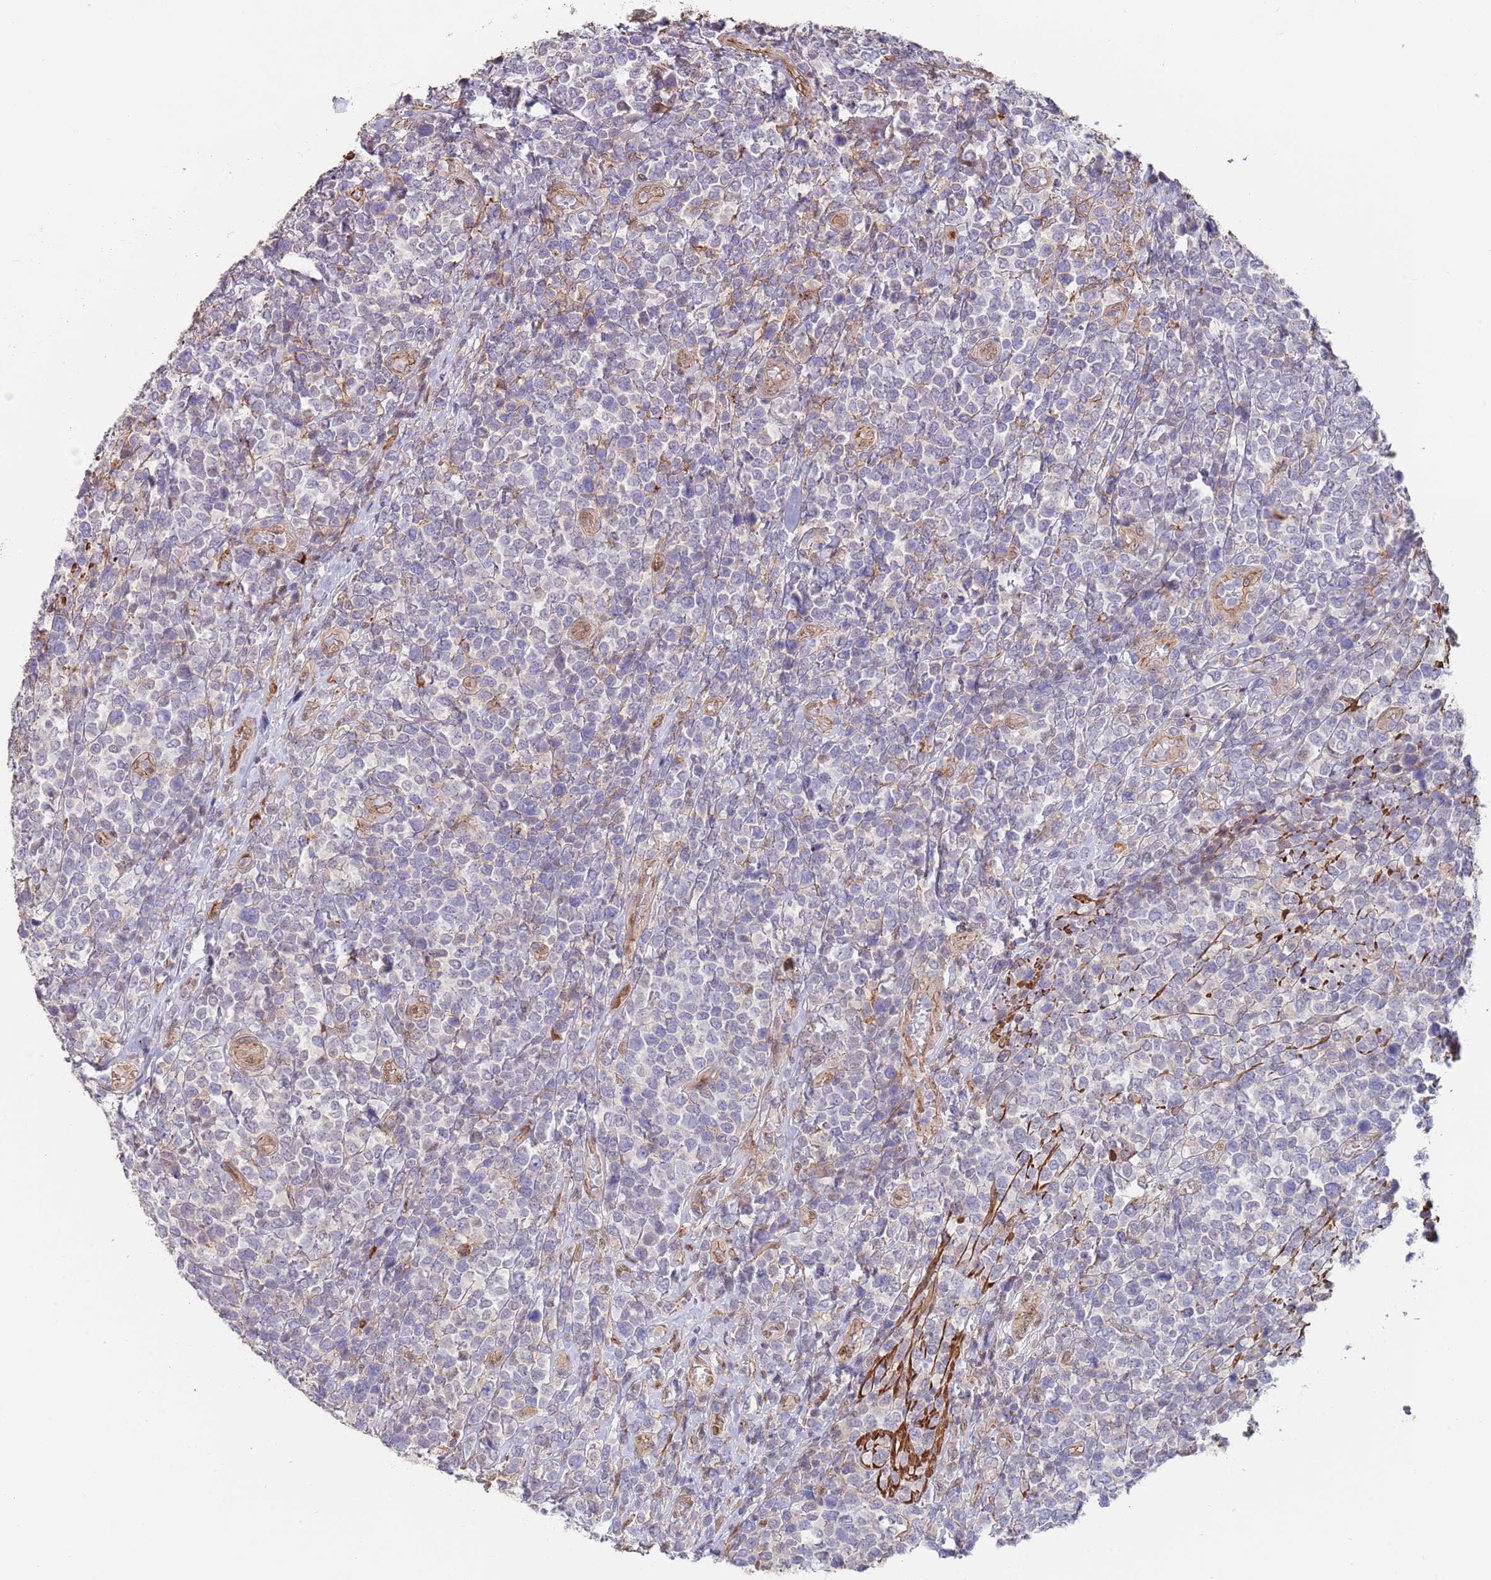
{"staining": {"intensity": "negative", "quantity": "none", "location": "none"}, "tissue": "lymphoma", "cell_type": "Tumor cells", "image_type": "cancer", "snomed": [{"axis": "morphology", "description": "Malignant lymphoma, non-Hodgkin's type, High grade"}, {"axis": "topography", "description": "Soft tissue"}], "caption": "This histopathology image is of lymphoma stained with immunohistochemistry to label a protein in brown with the nuclei are counter-stained blue. There is no positivity in tumor cells.", "gene": "BPNT1", "patient": {"sex": "female", "age": 56}}